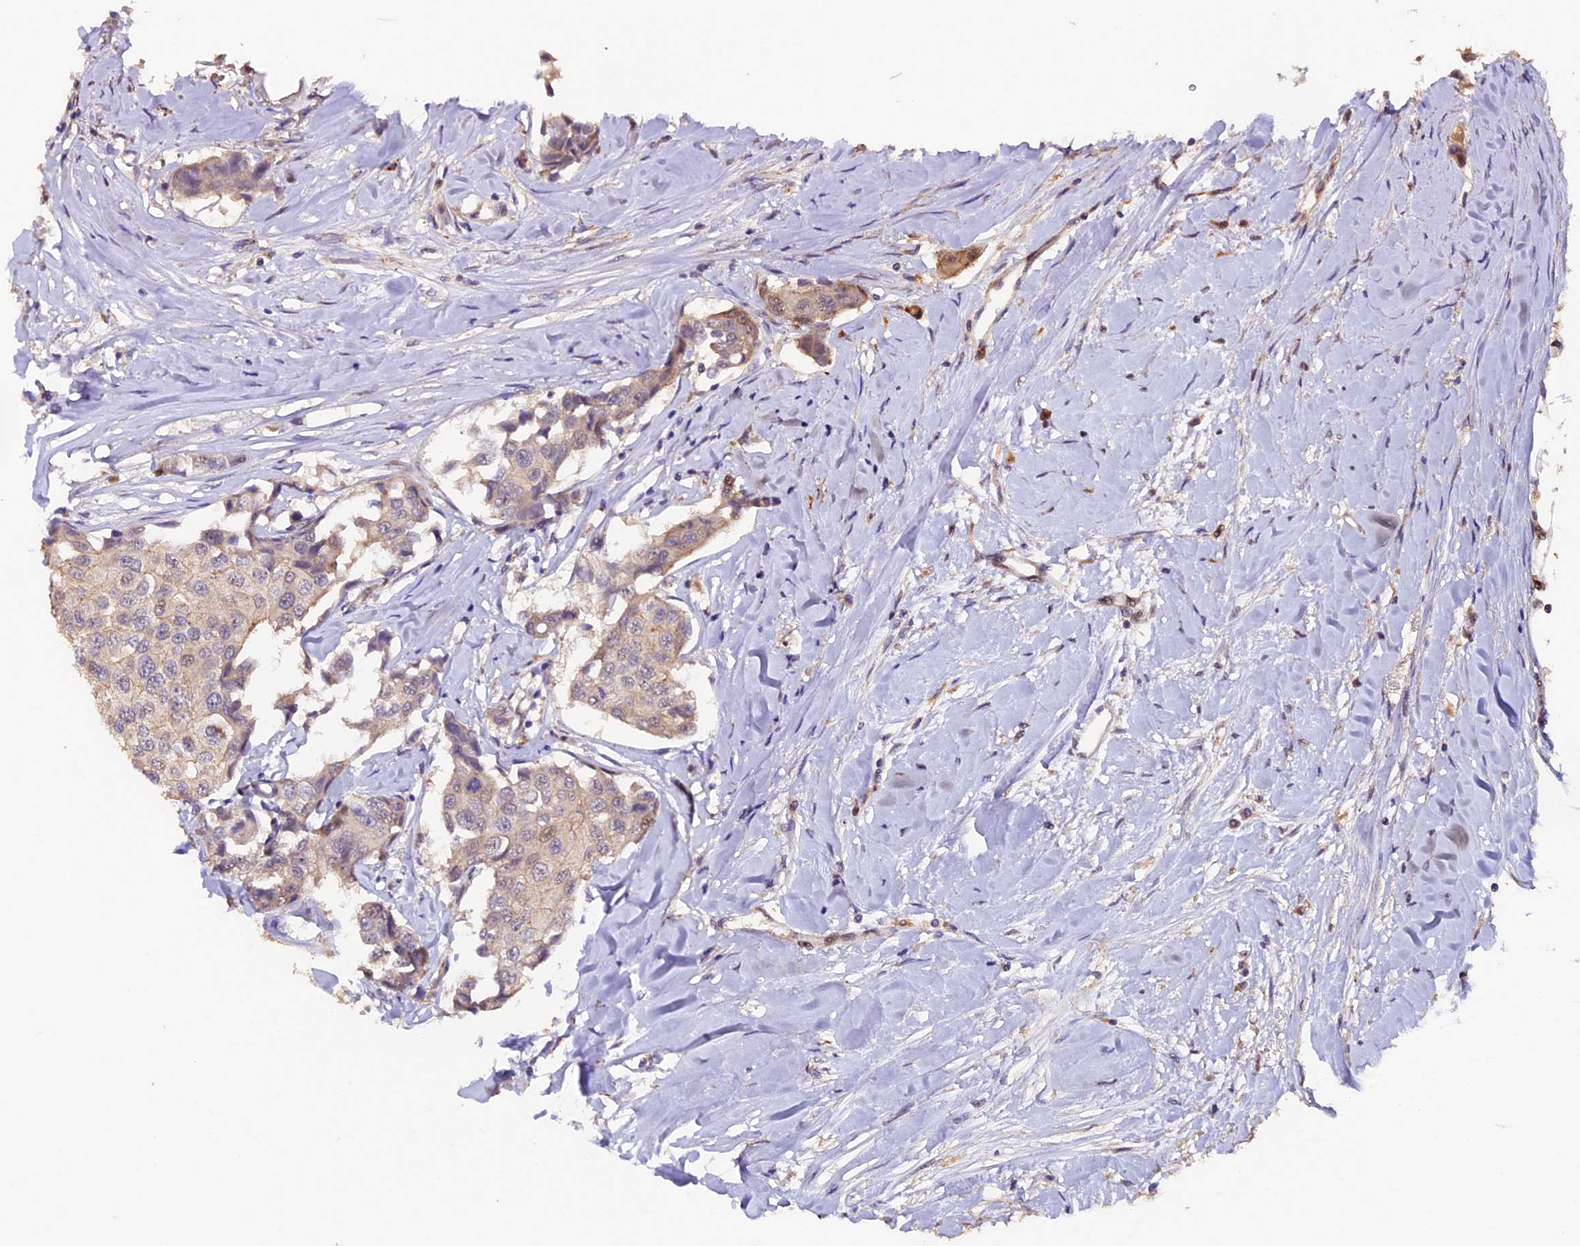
{"staining": {"intensity": "weak", "quantity": "<25%", "location": "cytoplasmic/membranous"}, "tissue": "breast cancer", "cell_type": "Tumor cells", "image_type": "cancer", "snomed": [{"axis": "morphology", "description": "Duct carcinoma"}, {"axis": "topography", "description": "Breast"}], "caption": "Human breast intraductal carcinoma stained for a protein using IHC displays no expression in tumor cells.", "gene": "NCK2", "patient": {"sex": "female", "age": 80}}